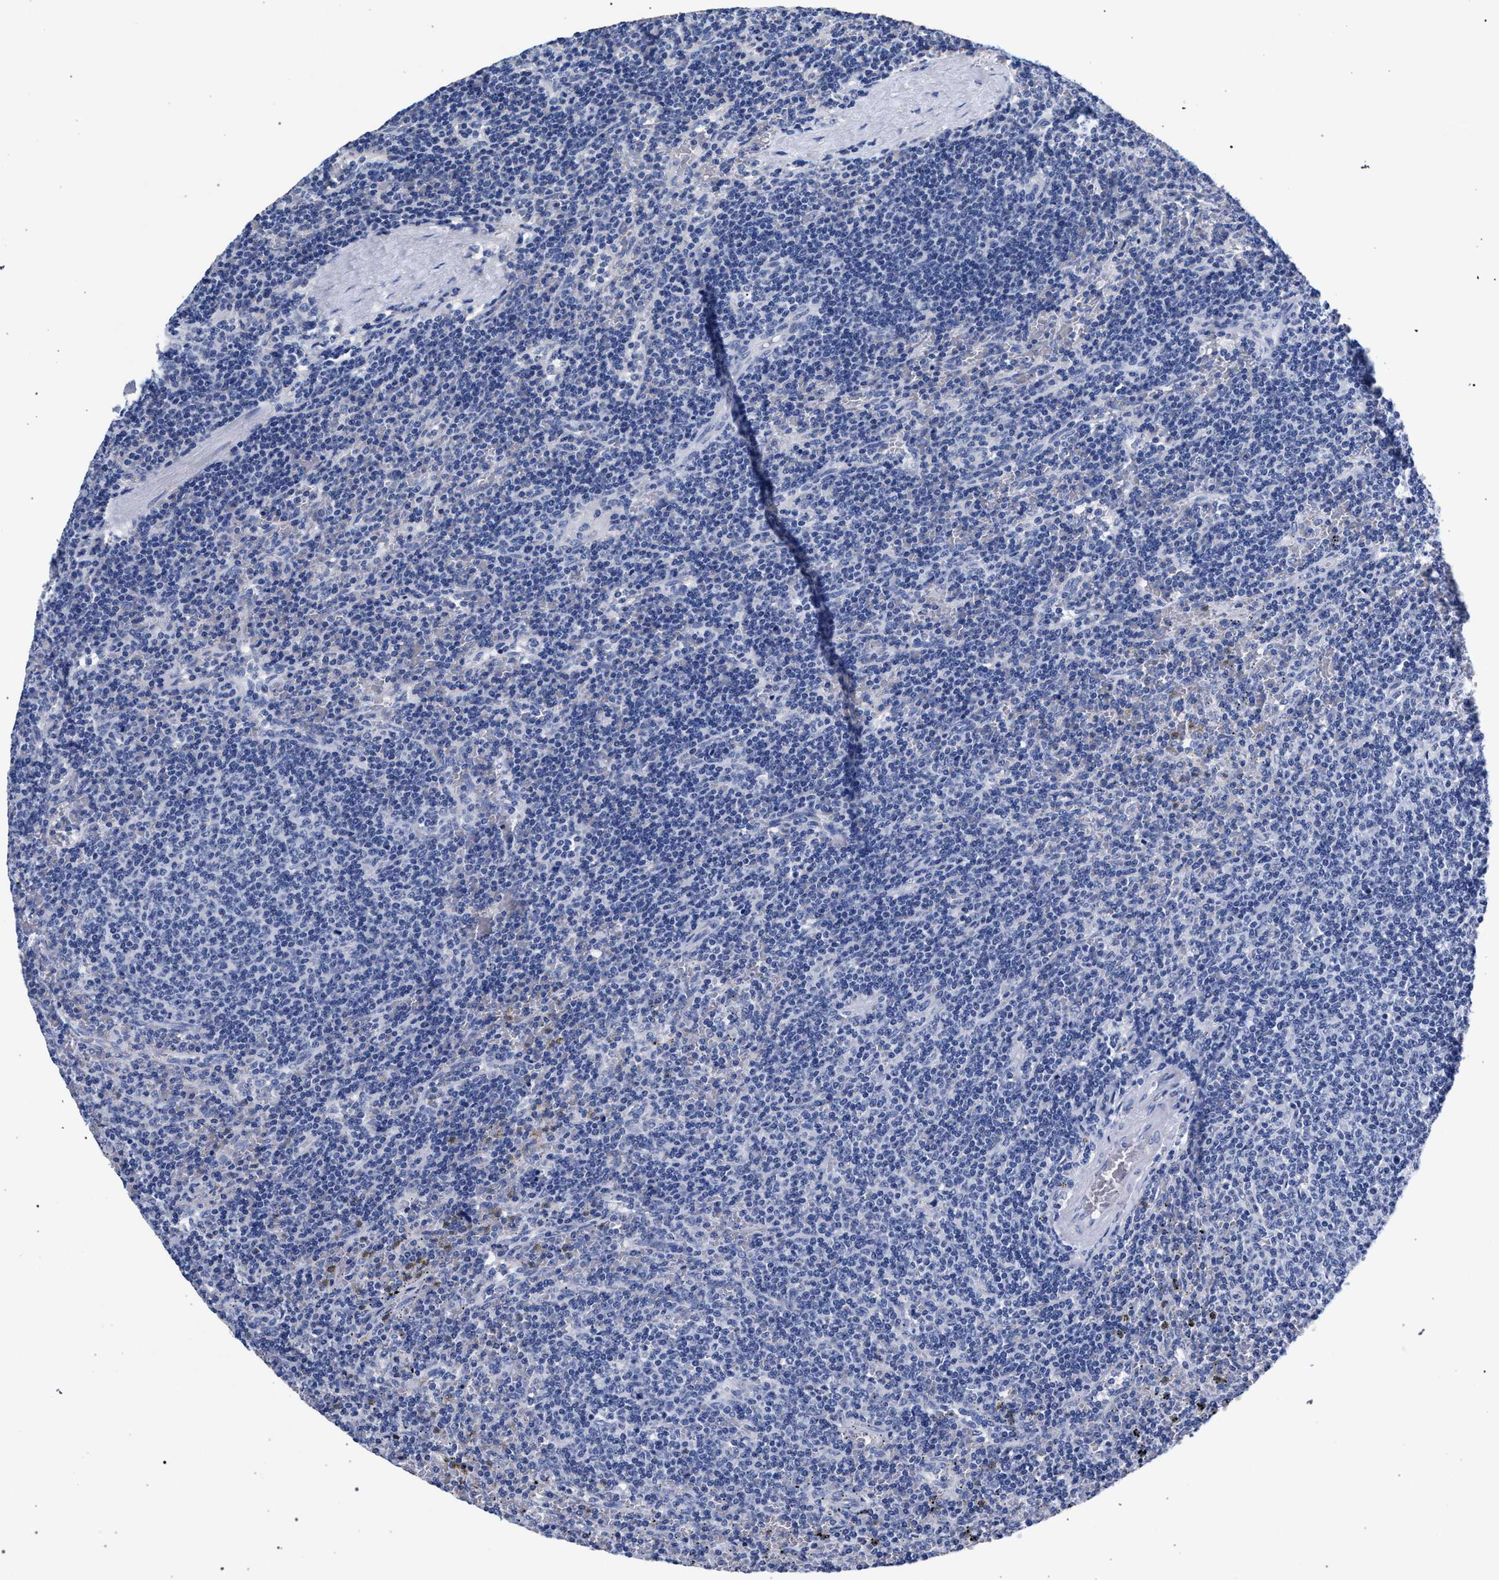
{"staining": {"intensity": "negative", "quantity": "none", "location": "none"}, "tissue": "lymphoma", "cell_type": "Tumor cells", "image_type": "cancer", "snomed": [{"axis": "morphology", "description": "Malignant lymphoma, non-Hodgkin's type, Low grade"}, {"axis": "topography", "description": "Spleen"}], "caption": "High power microscopy image of an IHC image of malignant lymphoma, non-Hodgkin's type (low-grade), revealing no significant expression in tumor cells.", "gene": "AKAP4", "patient": {"sex": "female", "age": 50}}